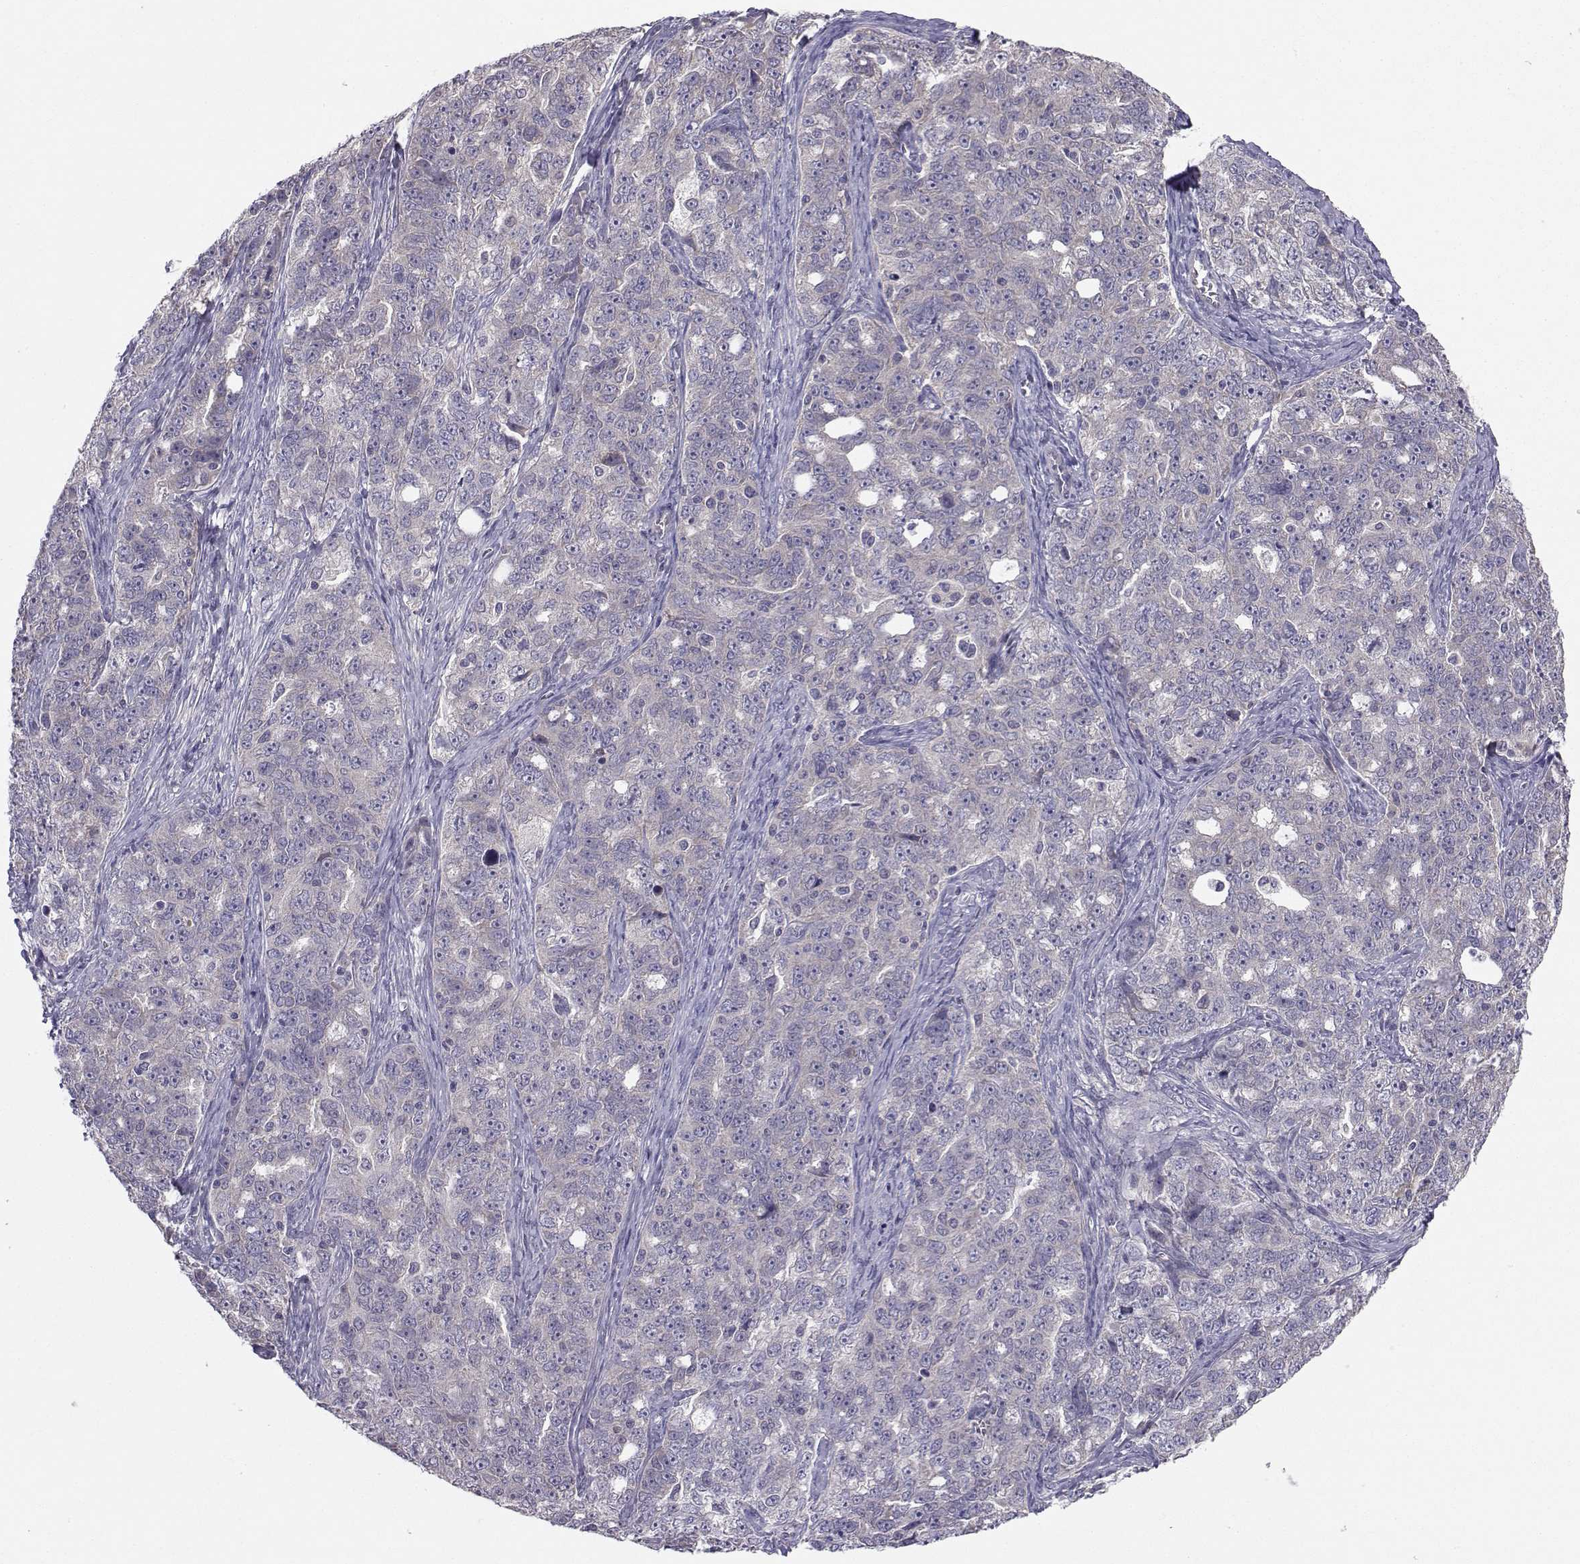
{"staining": {"intensity": "negative", "quantity": "none", "location": "none"}, "tissue": "ovarian cancer", "cell_type": "Tumor cells", "image_type": "cancer", "snomed": [{"axis": "morphology", "description": "Cystadenocarcinoma, serous, NOS"}, {"axis": "topography", "description": "Ovary"}], "caption": "The micrograph reveals no staining of tumor cells in ovarian serous cystadenocarcinoma.", "gene": "PEX5L", "patient": {"sex": "female", "age": 51}}